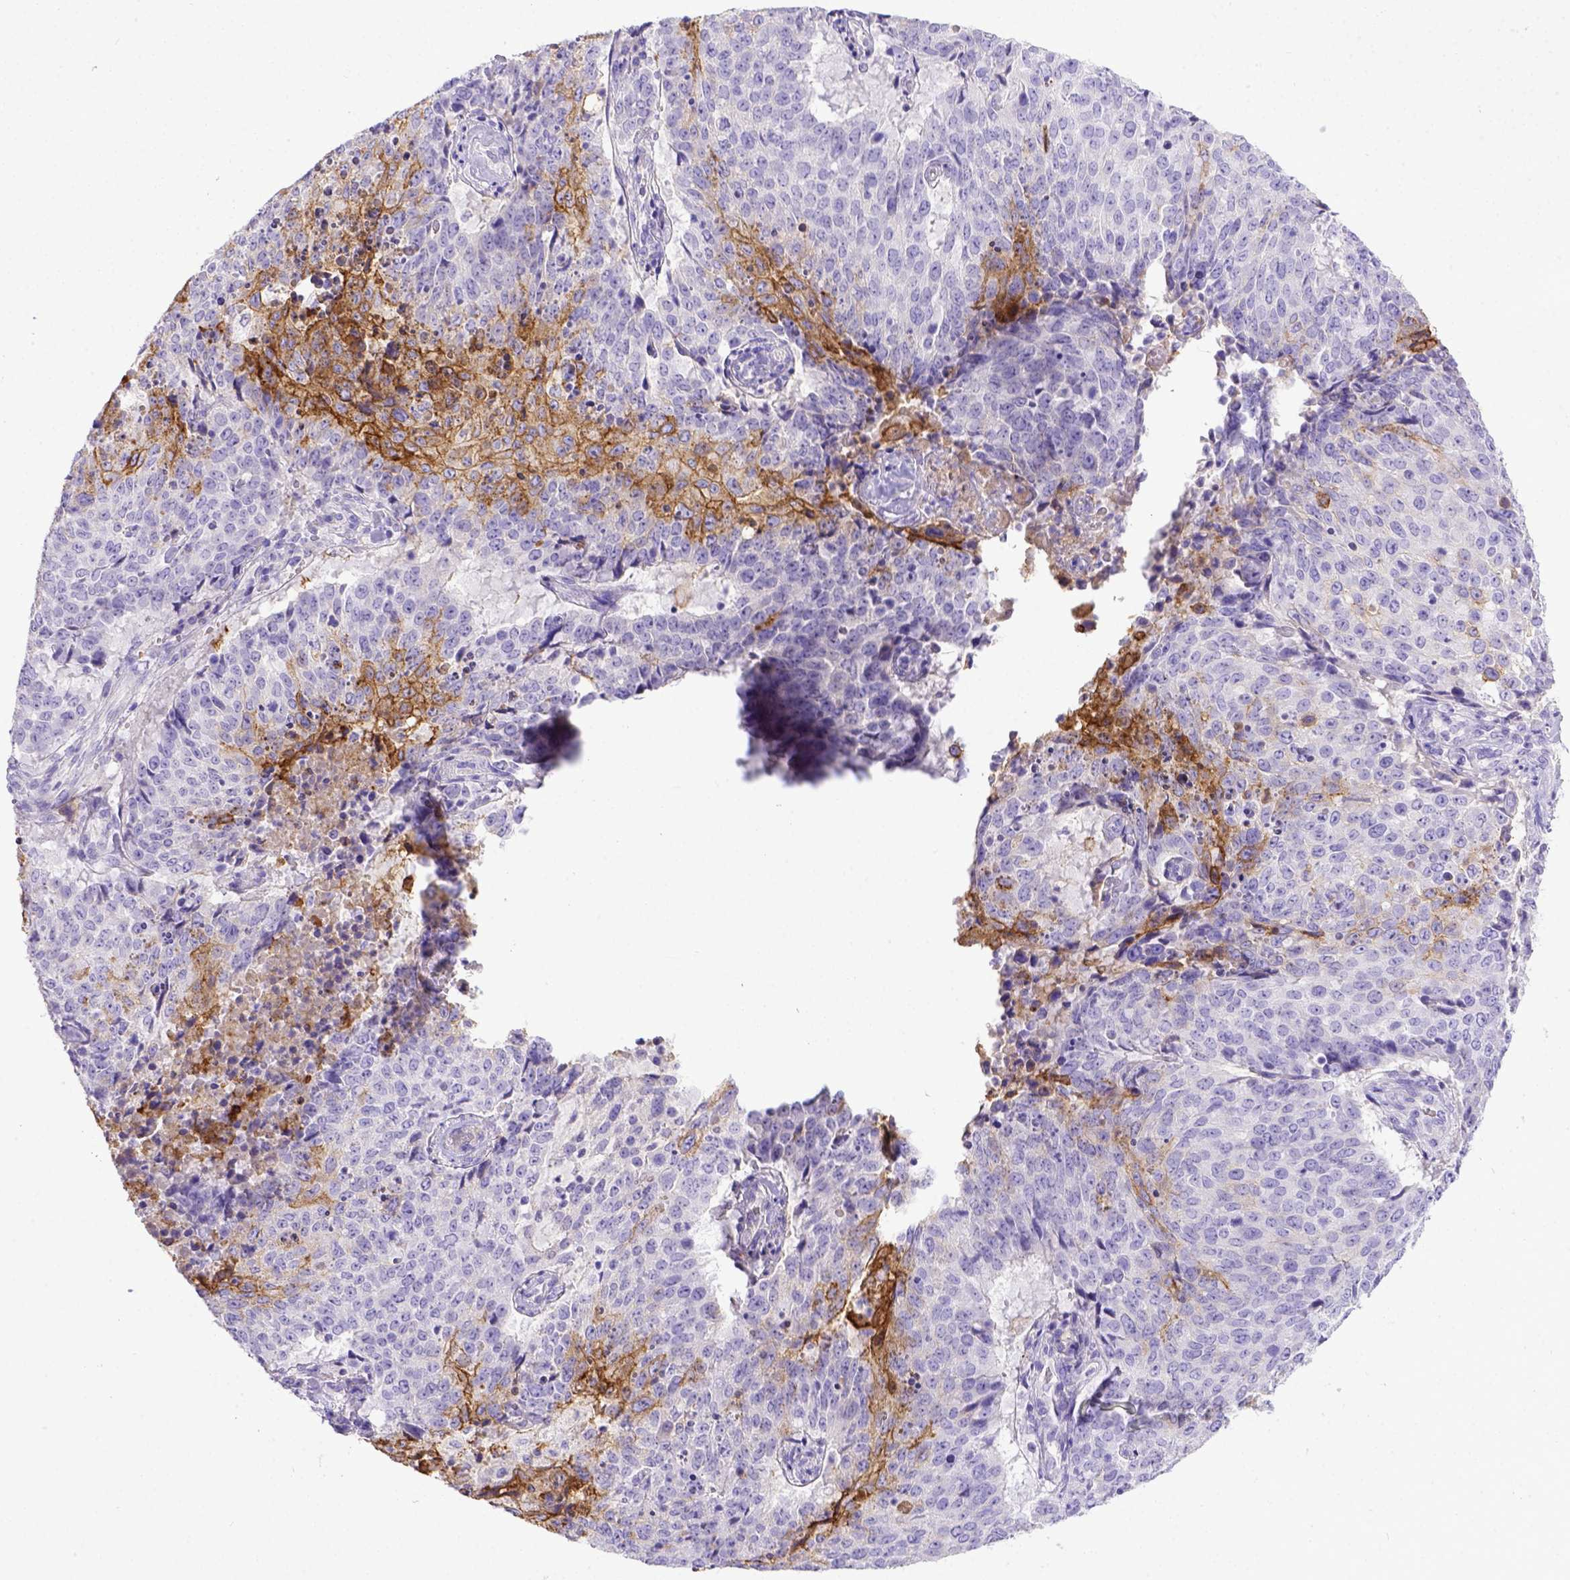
{"staining": {"intensity": "strong", "quantity": "<25%", "location": "cytoplasmic/membranous"}, "tissue": "lung cancer", "cell_type": "Tumor cells", "image_type": "cancer", "snomed": [{"axis": "morphology", "description": "Normal tissue, NOS"}, {"axis": "morphology", "description": "Squamous cell carcinoma, NOS"}, {"axis": "topography", "description": "Bronchus"}, {"axis": "topography", "description": "Lung"}], "caption": "Lung squamous cell carcinoma was stained to show a protein in brown. There is medium levels of strong cytoplasmic/membranous staining in about <25% of tumor cells.", "gene": "BTN1A1", "patient": {"sex": "male", "age": 64}}